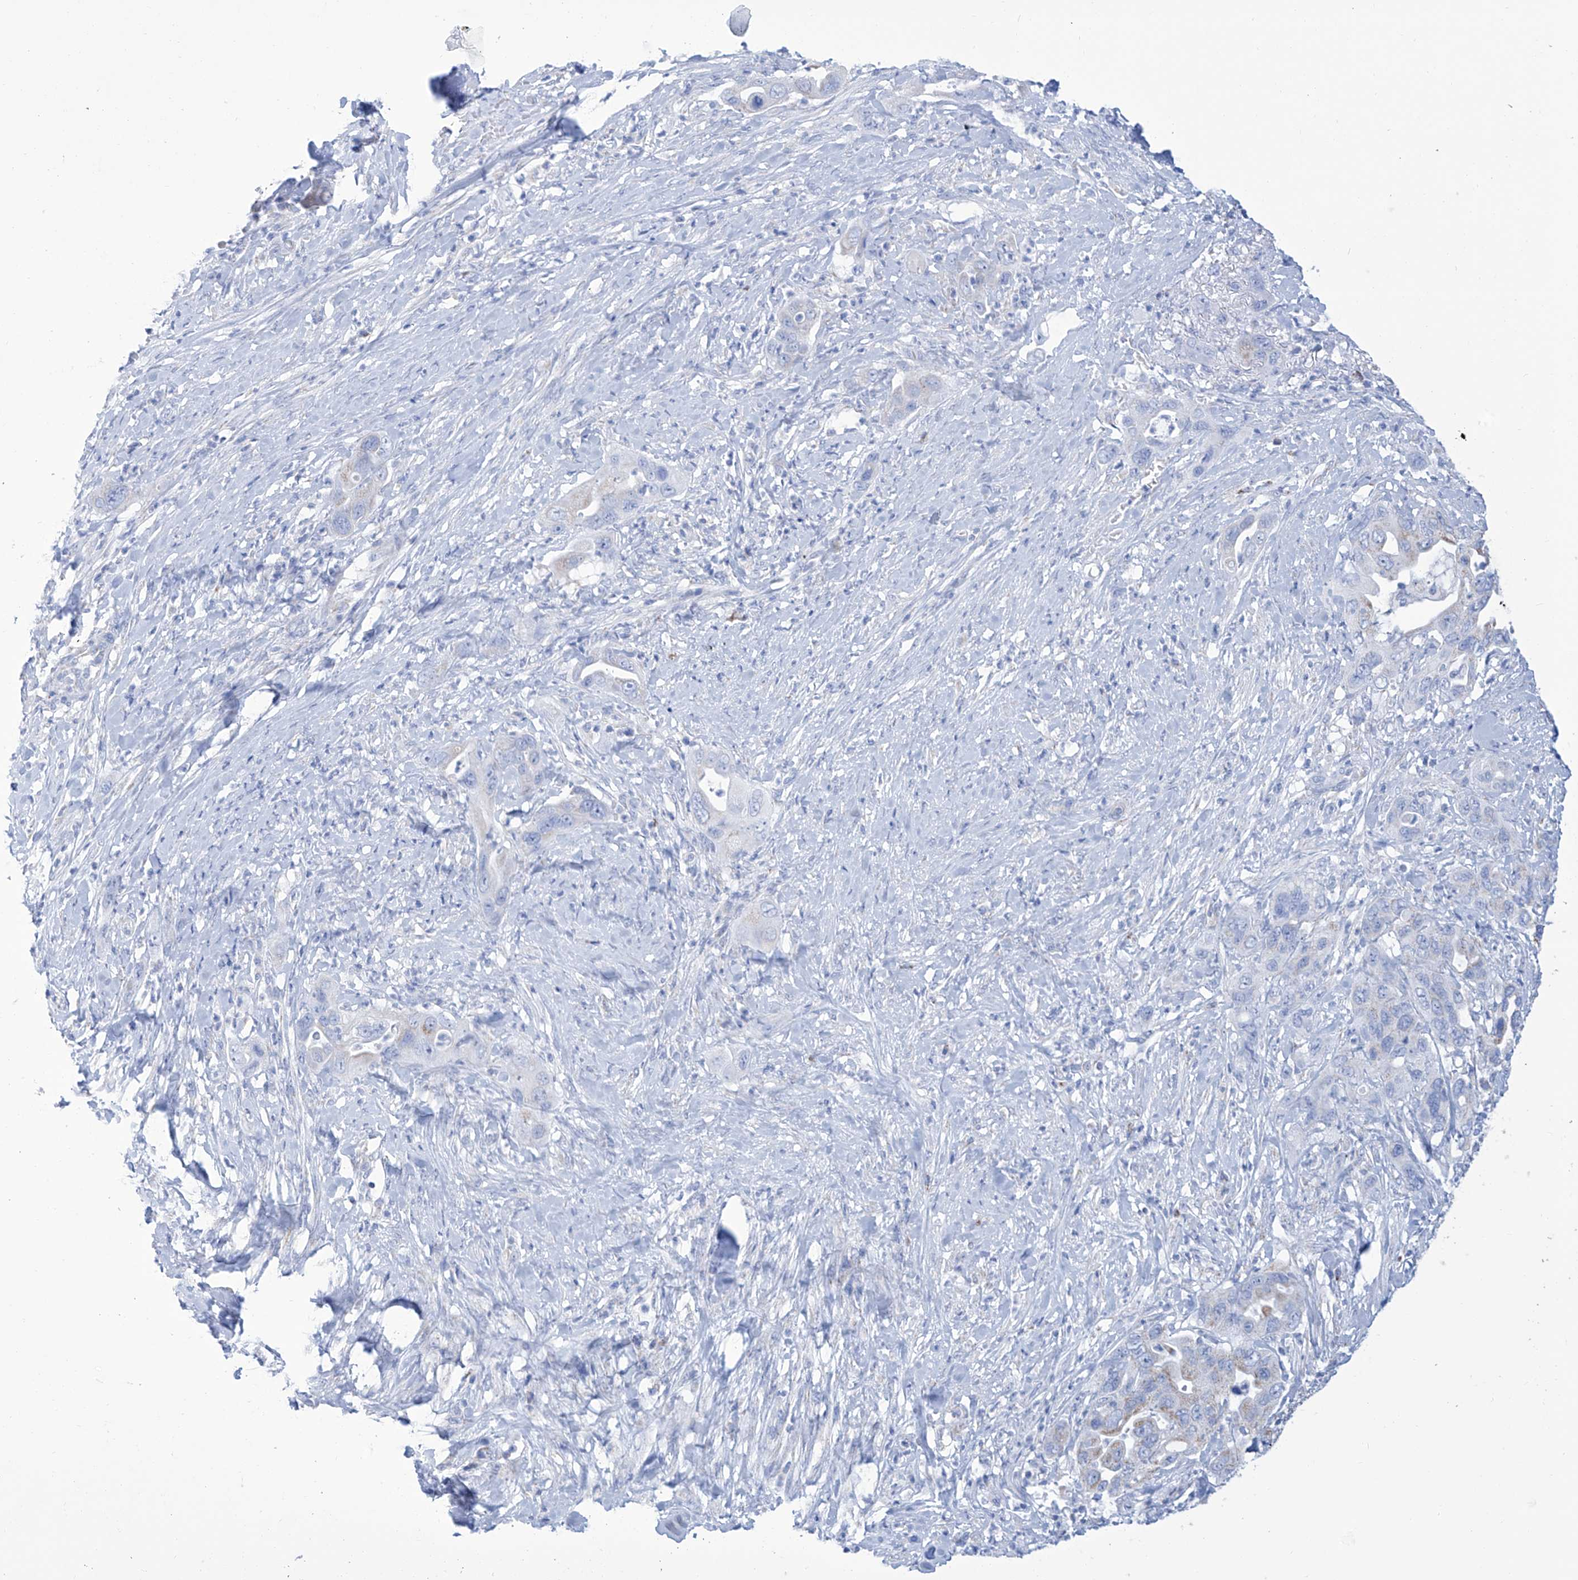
{"staining": {"intensity": "negative", "quantity": "none", "location": "none"}, "tissue": "pancreatic cancer", "cell_type": "Tumor cells", "image_type": "cancer", "snomed": [{"axis": "morphology", "description": "Adenocarcinoma, NOS"}, {"axis": "topography", "description": "Pancreas"}], "caption": "This is an IHC micrograph of human pancreatic cancer (adenocarcinoma). There is no staining in tumor cells.", "gene": "ALDH6A1", "patient": {"sex": "female", "age": 71}}